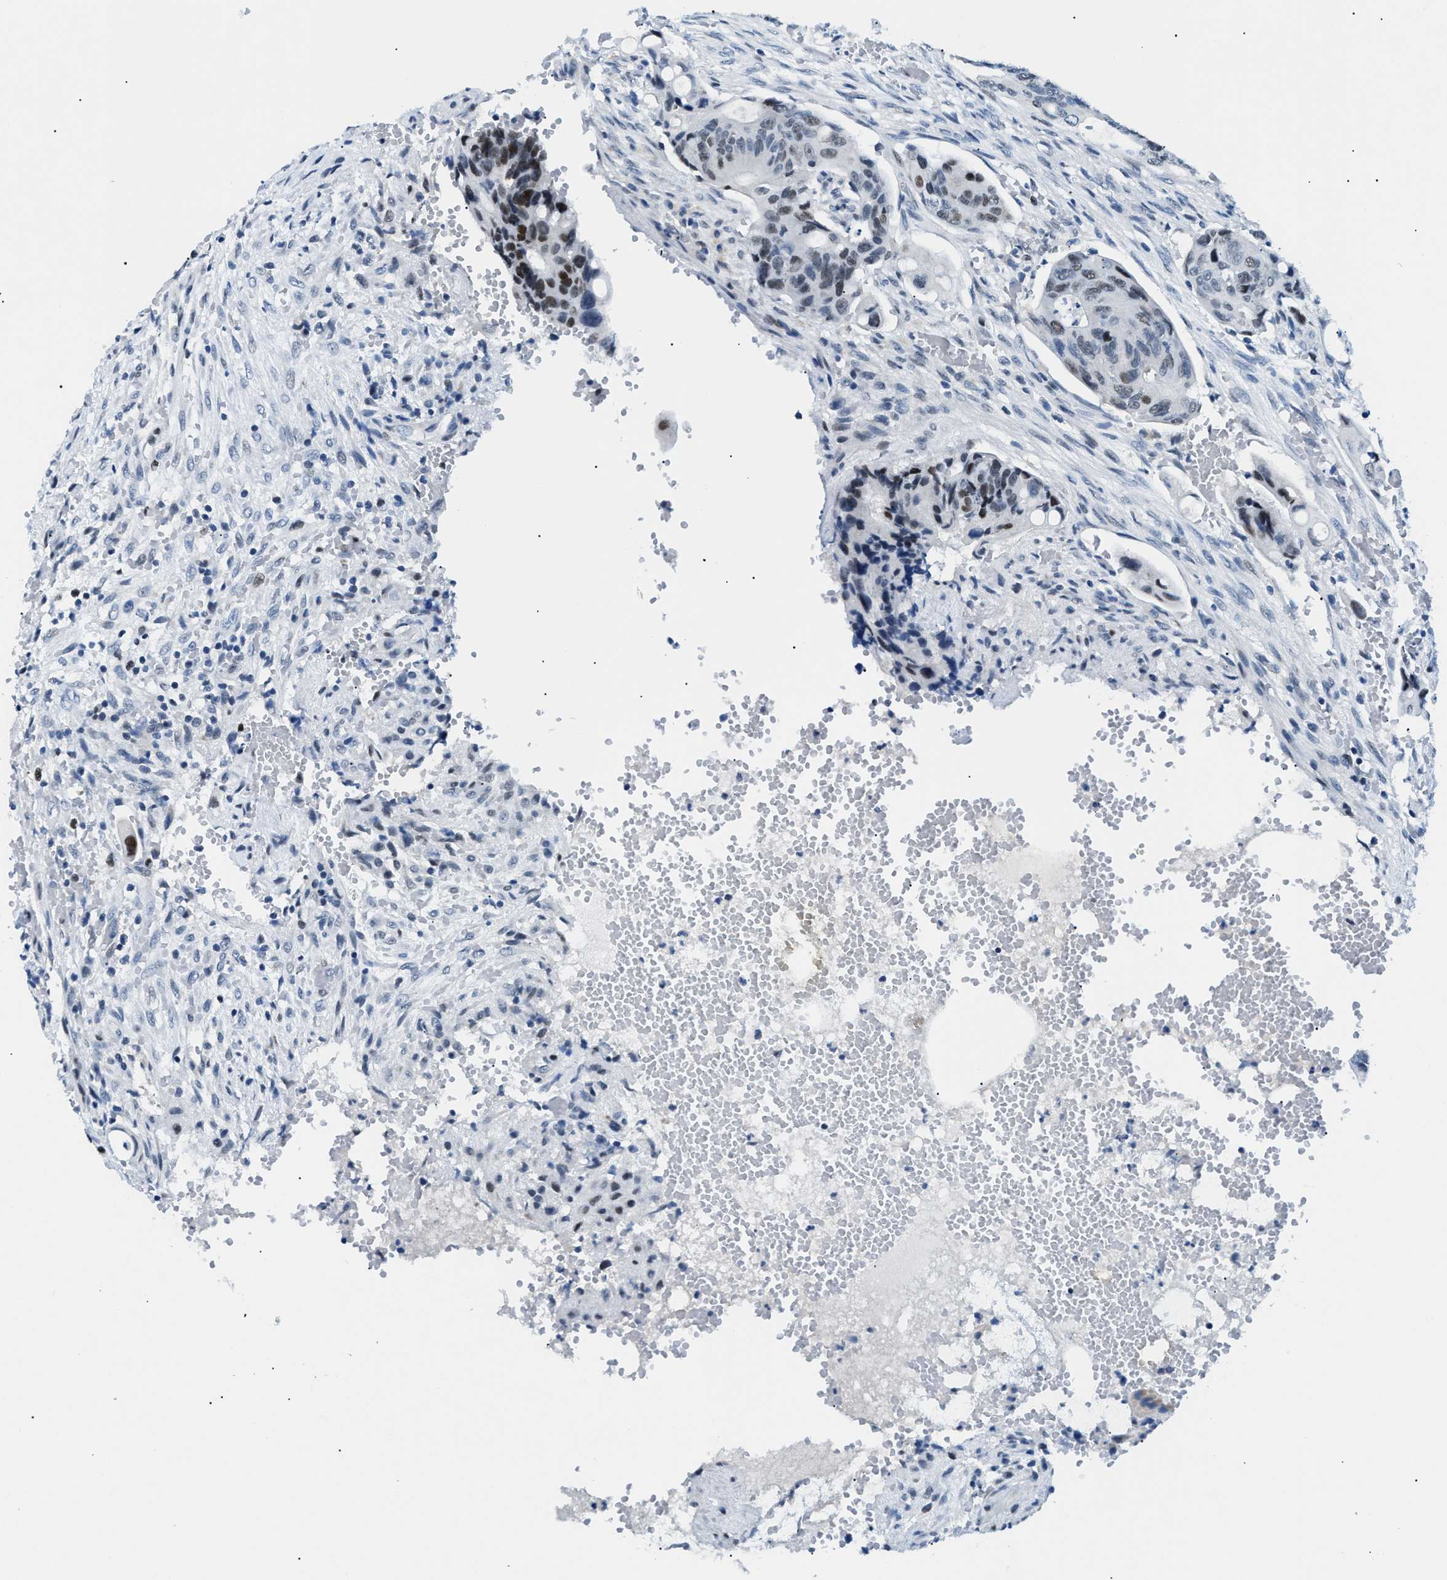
{"staining": {"intensity": "moderate", "quantity": "25%-75%", "location": "nuclear"}, "tissue": "colorectal cancer", "cell_type": "Tumor cells", "image_type": "cancer", "snomed": [{"axis": "morphology", "description": "Adenocarcinoma, NOS"}, {"axis": "topography", "description": "Colon"}], "caption": "A brown stain highlights moderate nuclear expression of a protein in human colorectal cancer tumor cells.", "gene": "SMARCC1", "patient": {"sex": "female", "age": 57}}